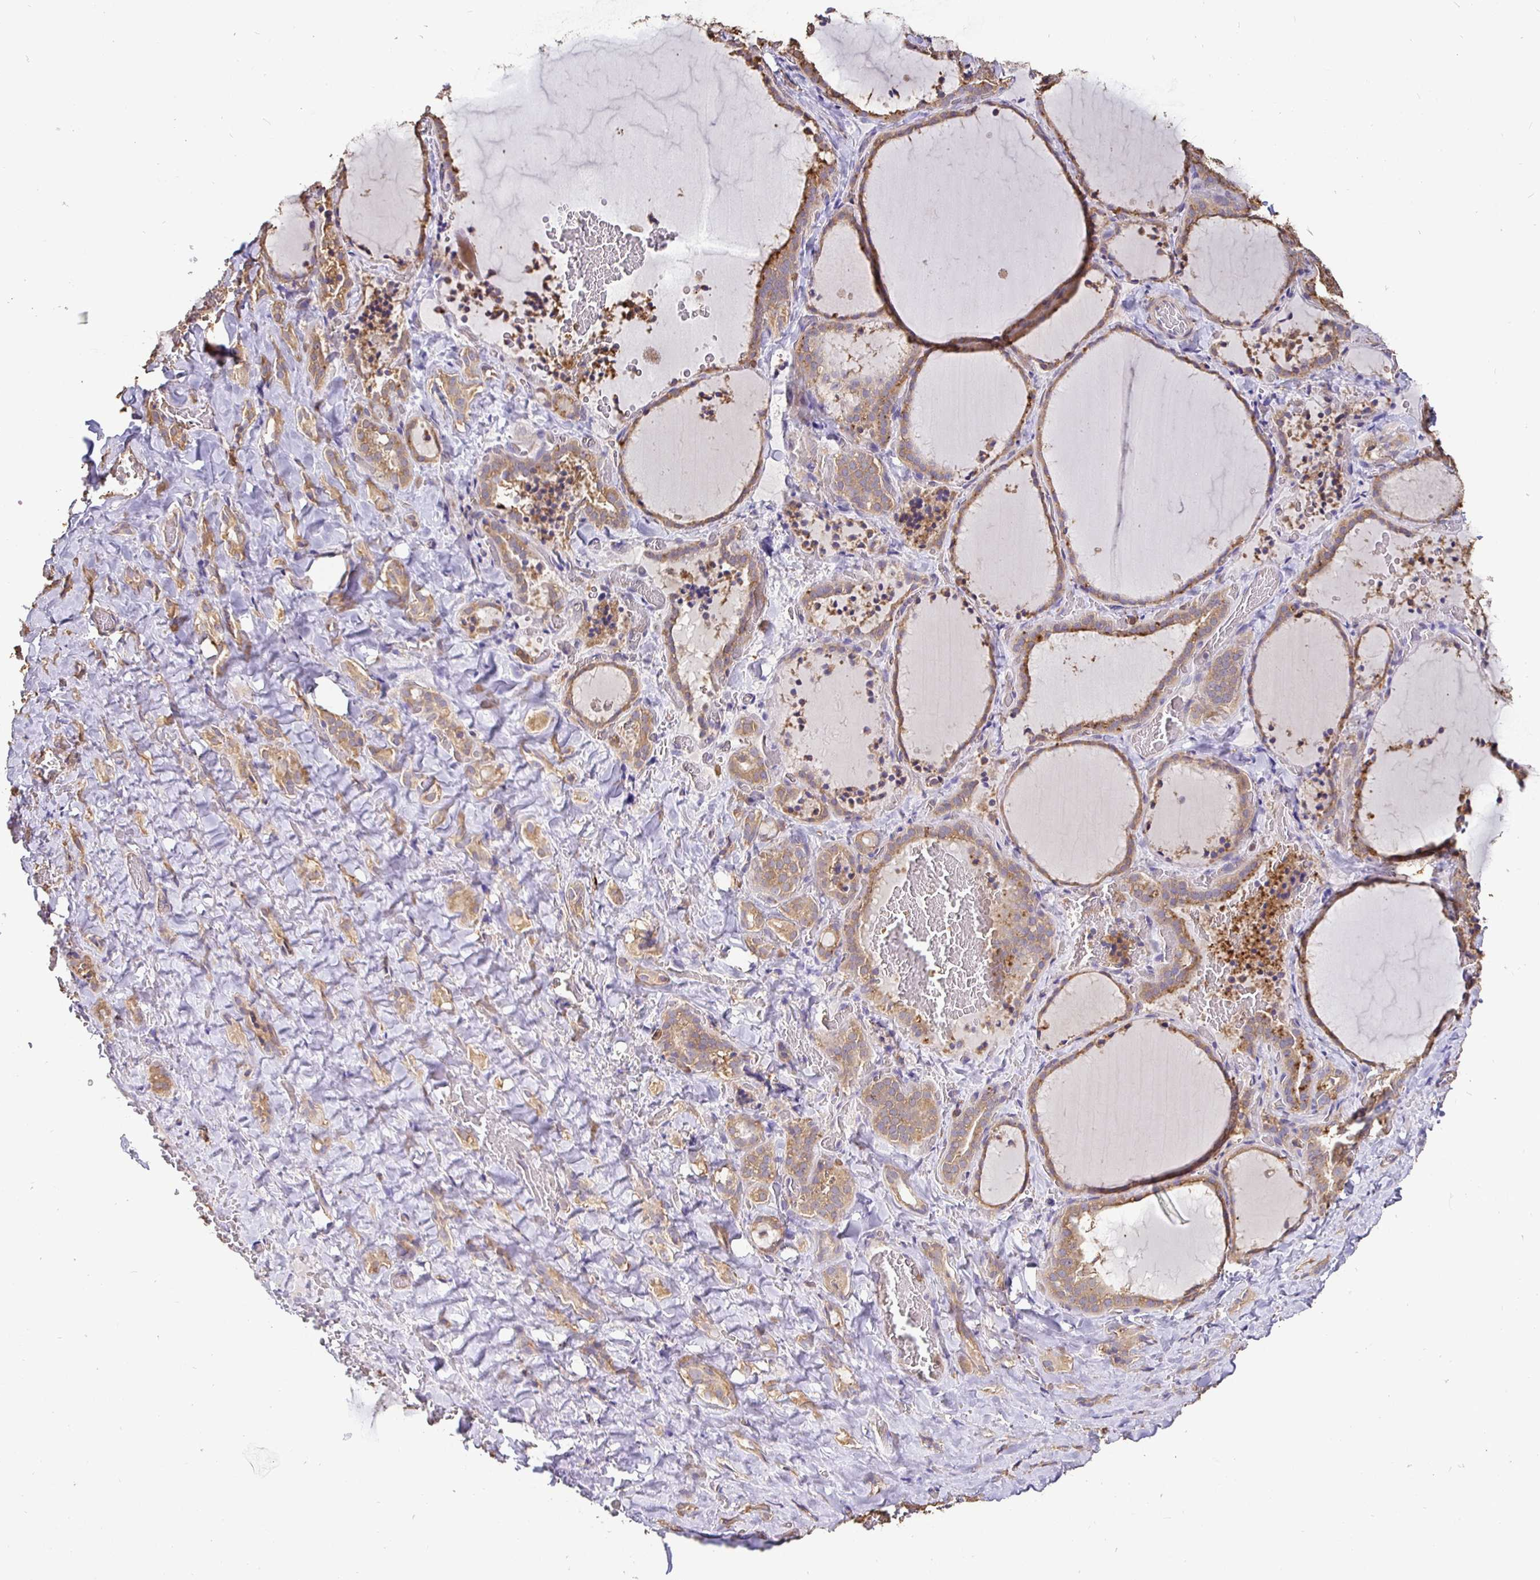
{"staining": {"intensity": "weak", "quantity": ">75%", "location": "cytoplasmic/membranous"}, "tissue": "thyroid gland", "cell_type": "Glandular cells", "image_type": "normal", "snomed": [{"axis": "morphology", "description": "Normal tissue, NOS"}, {"axis": "topography", "description": "Thyroid gland"}], "caption": "IHC histopathology image of unremarkable thyroid gland: thyroid gland stained using immunohistochemistry (IHC) reveals low levels of weak protein expression localized specifically in the cytoplasmic/membranous of glandular cells, appearing as a cytoplasmic/membranous brown color.", "gene": "MAPK8IP3", "patient": {"sex": "female", "age": 22}}